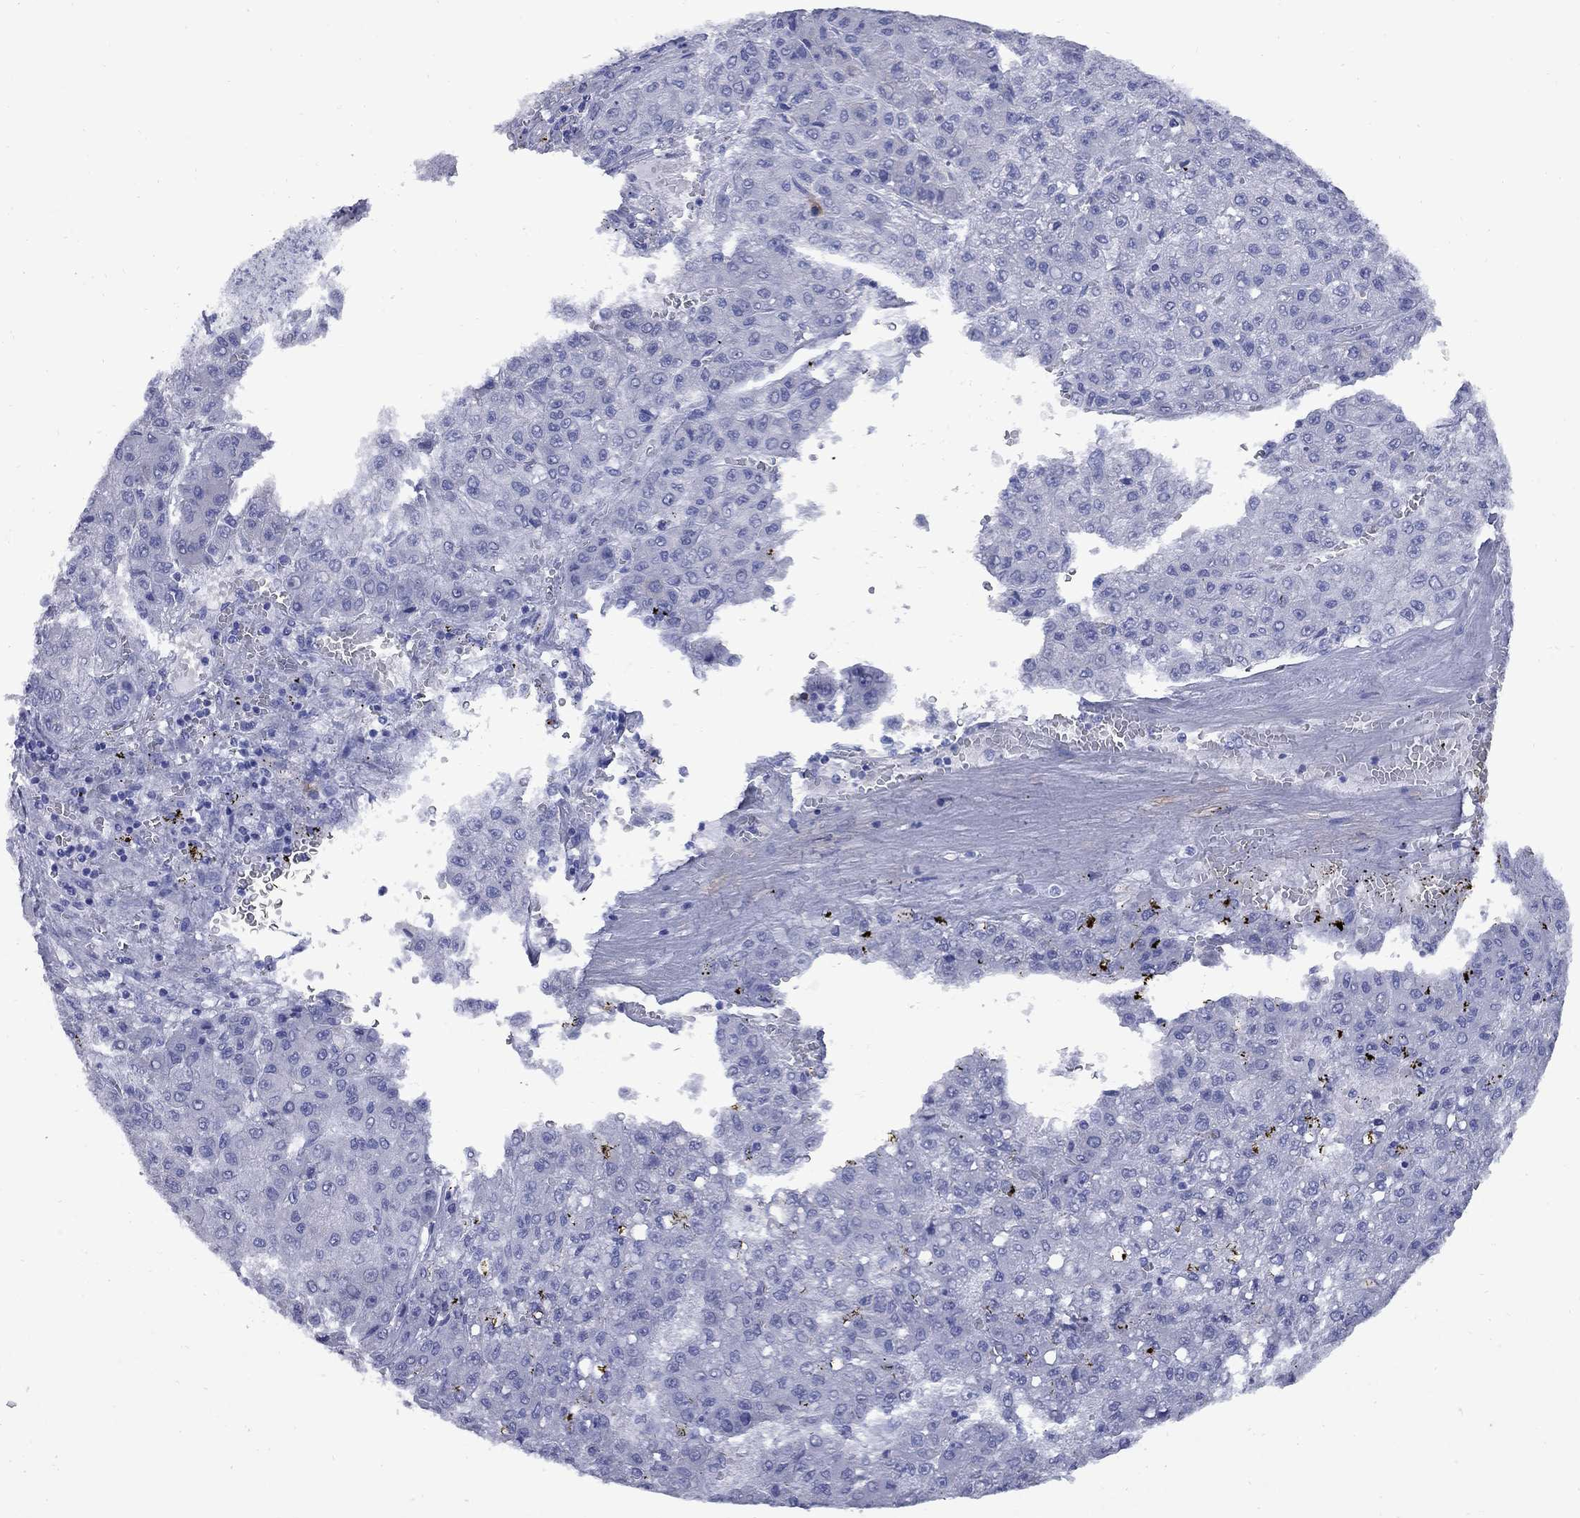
{"staining": {"intensity": "negative", "quantity": "none", "location": "none"}, "tissue": "liver cancer", "cell_type": "Tumor cells", "image_type": "cancer", "snomed": [{"axis": "morphology", "description": "Carcinoma, Hepatocellular, NOS"}, {"axis": "topography", "description": "Liver"}], "caption": "DAB (3,3'-diaminobenzidine) immunohistochemical staining of human hepatocellular carcinoma (liver) demonstrates no significant expression in tumor cells. (Brightfield microscopy of DAB (3,3'-diaminobenzidine) immunohistochemistry at high magnification).", "gene": "TACC3", "patient": {"sex": "male", "age": 70}}